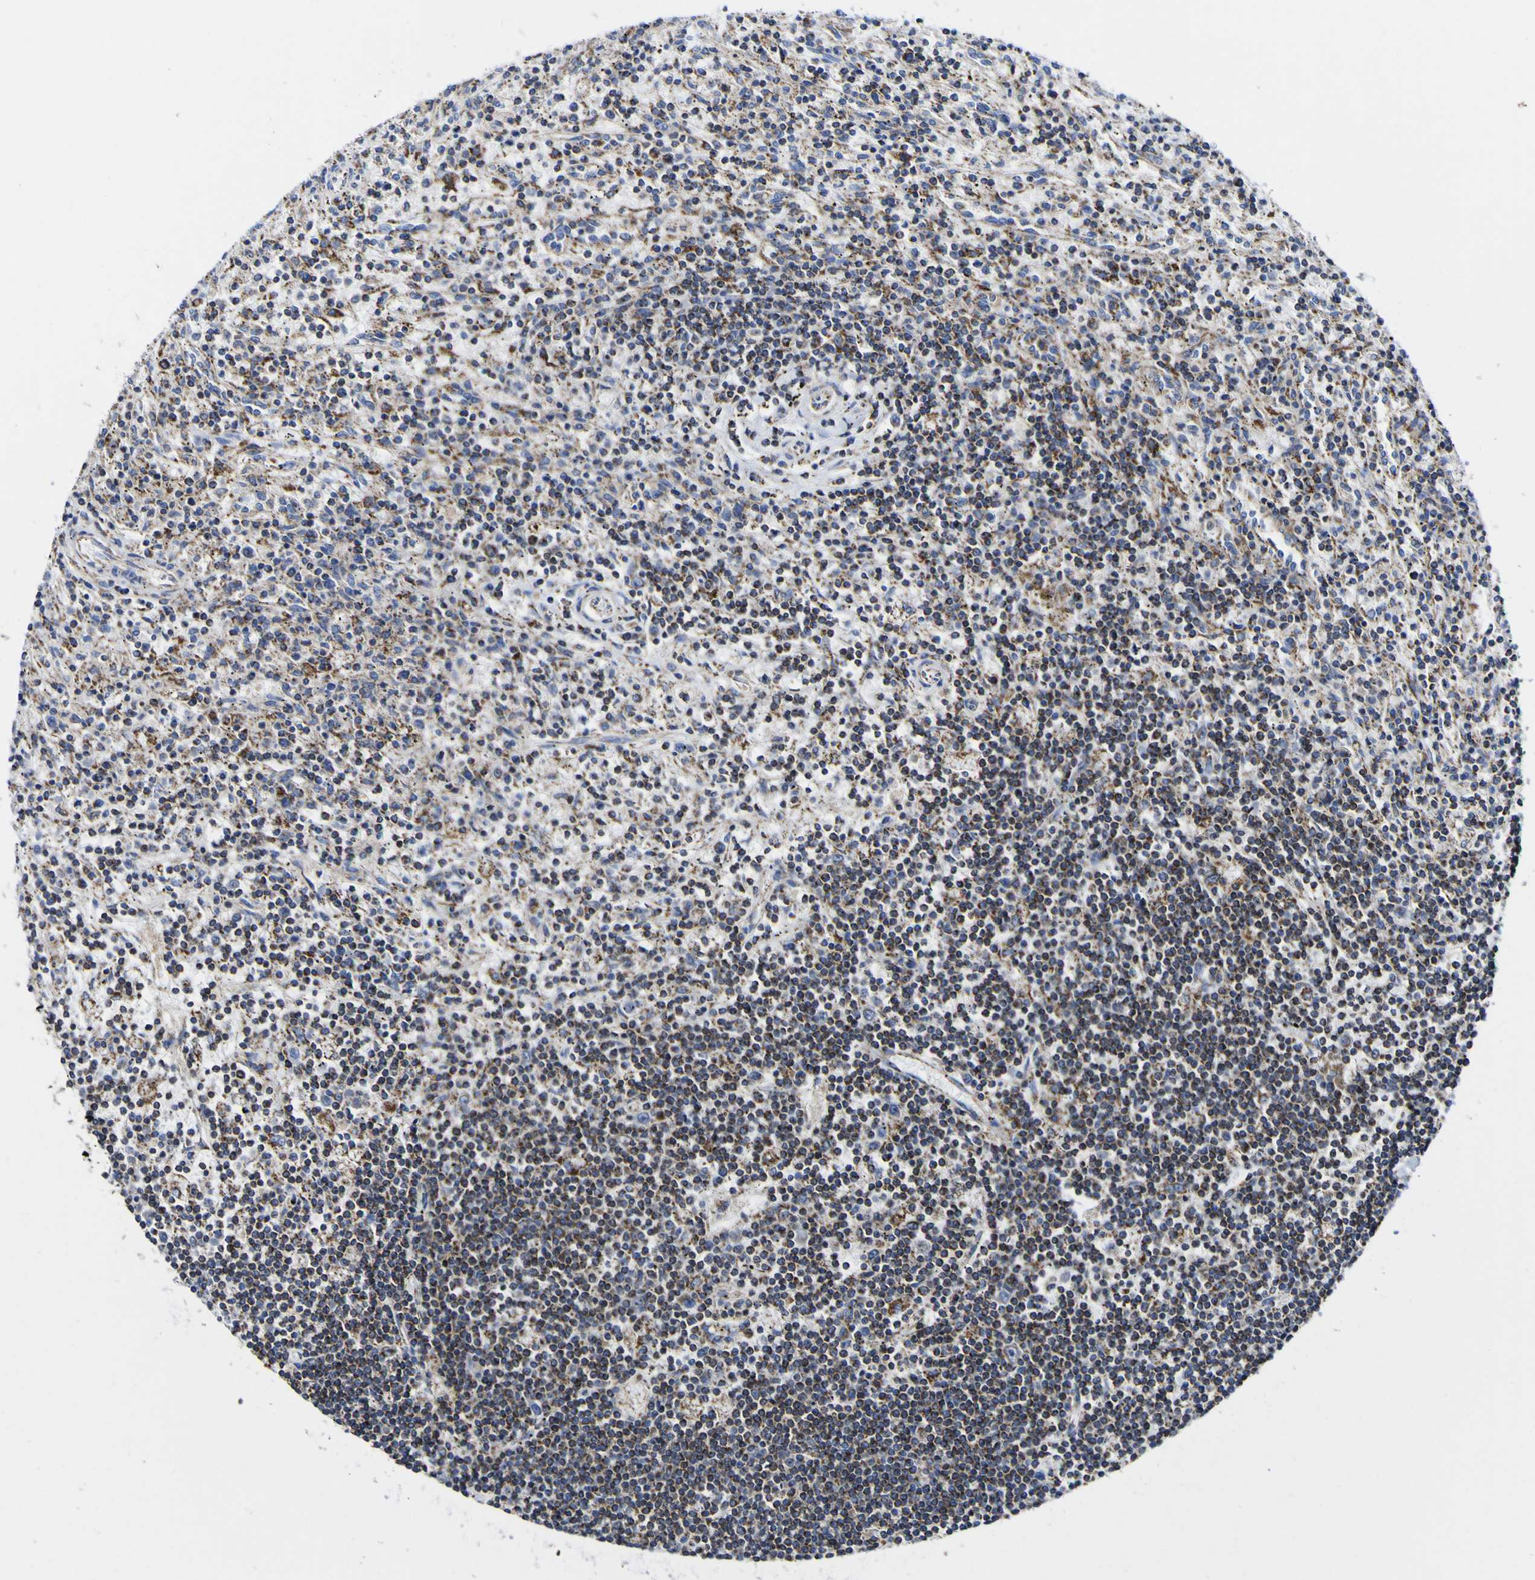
{"staining": {"intensity": "moderate", "quantity": ">75%", "location": "cytoplasmic/membranous"}, "tissue": "lymphoma", "cell_type": "Tumor cells", "image_type": "cancer", "snomed": [{"axis": "morphology", "description": "Malignant lymphoma, non-Hodgkin's type, Low grade"}, {"axis": "topography", "description": "Spleen"}], "caption": "Lymphoma stained with immunohistochemistry (IHC) reveals moderate cytoplasmic/membranous expression in approximately >75% of tumor cells. The staining was performed using DAB (3,3'-diaminobenzidine) to visualize the protein expression in brown, while the nuclei were stained in blue with hematoxylin (Magnification: 20x).", "gene": "CCDC90B", "patient": {"sex": "male", "age": 76}}